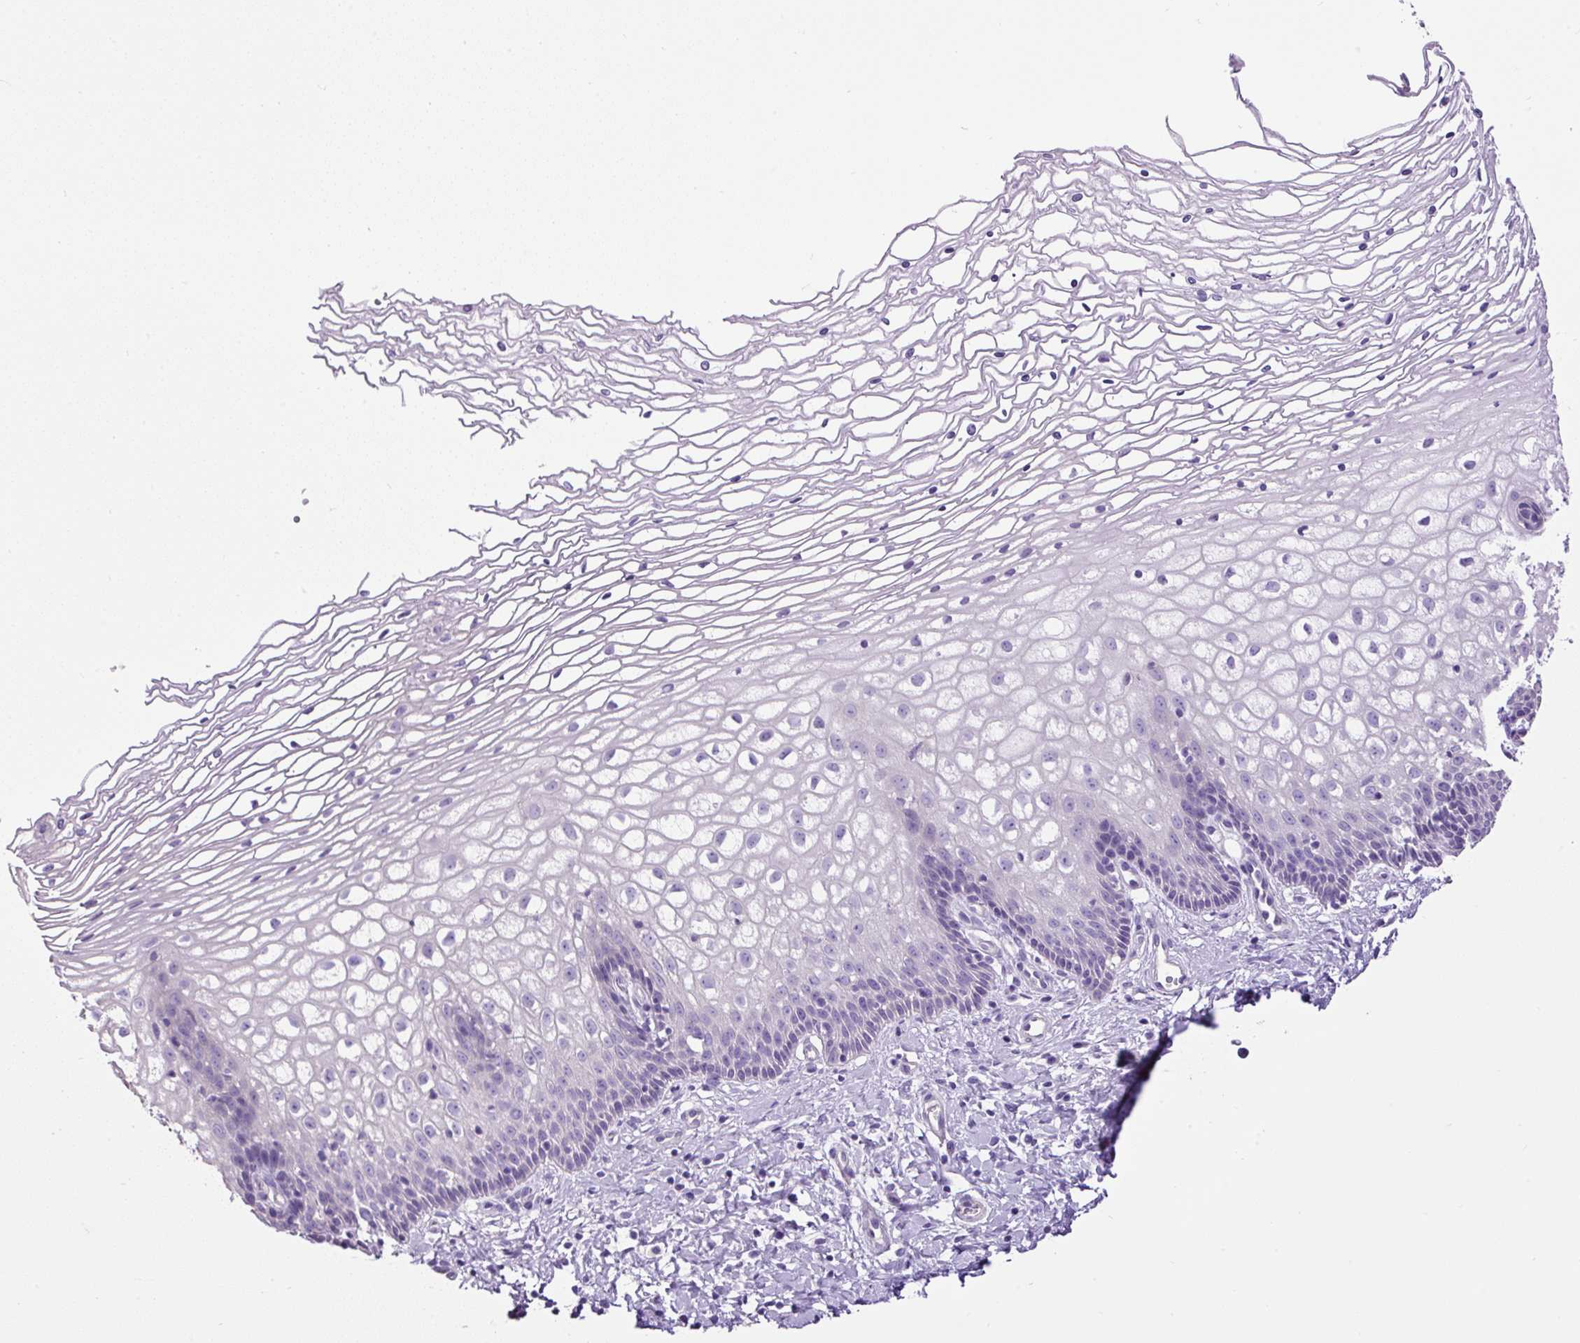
{"staining": {"intensity": "negative", "quantity": "none", "location": "none"}, "tissue": "cervix", "cell_type": "Glandular cells", "image_type": "normal", "snomed": [{"axis": "morphology", "description": "Normal tissue, NOS"}, {"axis": "topography", "description": "Cervix"}], "caption": "Cervix stained for a protein using immunohistochemistry shows no positivity glandular cells.", "gene": "PDIA2", "patient": {"sex": "female", "age": 36}}